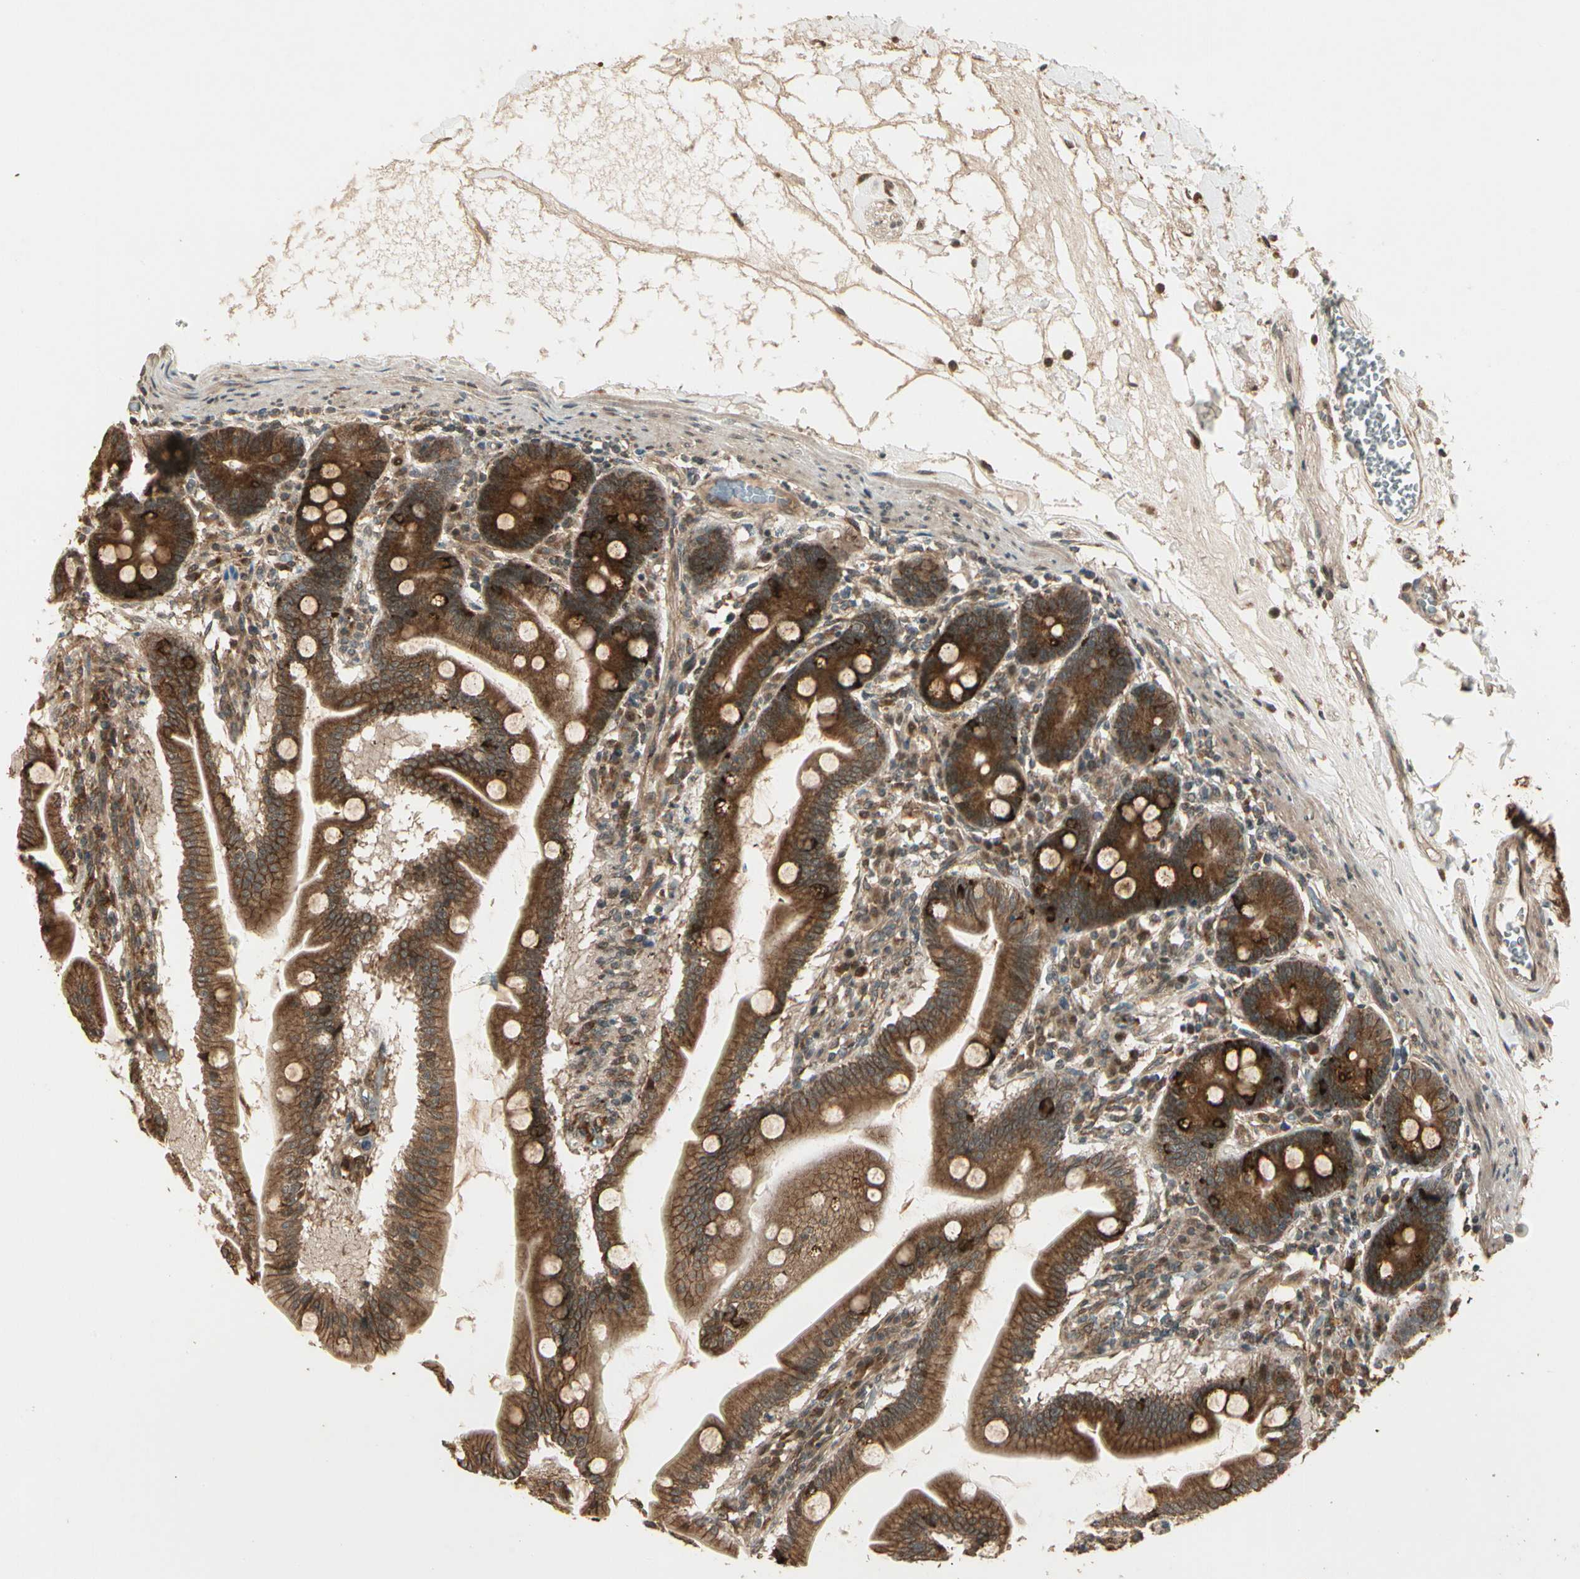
{"staining": {"intensity": "strong", "quantity": ">75%", "location": "cytoplasmic/membranous"}, "tissue": "duodenum", "cell_type": "Glandular cells", "image_type": "normal", "snomed": [{"axis": "morphology", "description": "Normal tissue, NOS"}, {"axis": "topography", "description": "Duodenum"}], "caption": "Duodenum stained for a protein shows strong cytoplasmic/membranous positivity in glandular cells. The staining was performed using DAB (3,3'-diaminobenzidine), with brown indicating positive protein expression. Nuclei are stained blue with hematoxylin.", "gene": "GLUL", "patient": {"sex": "female", "age": 64}}